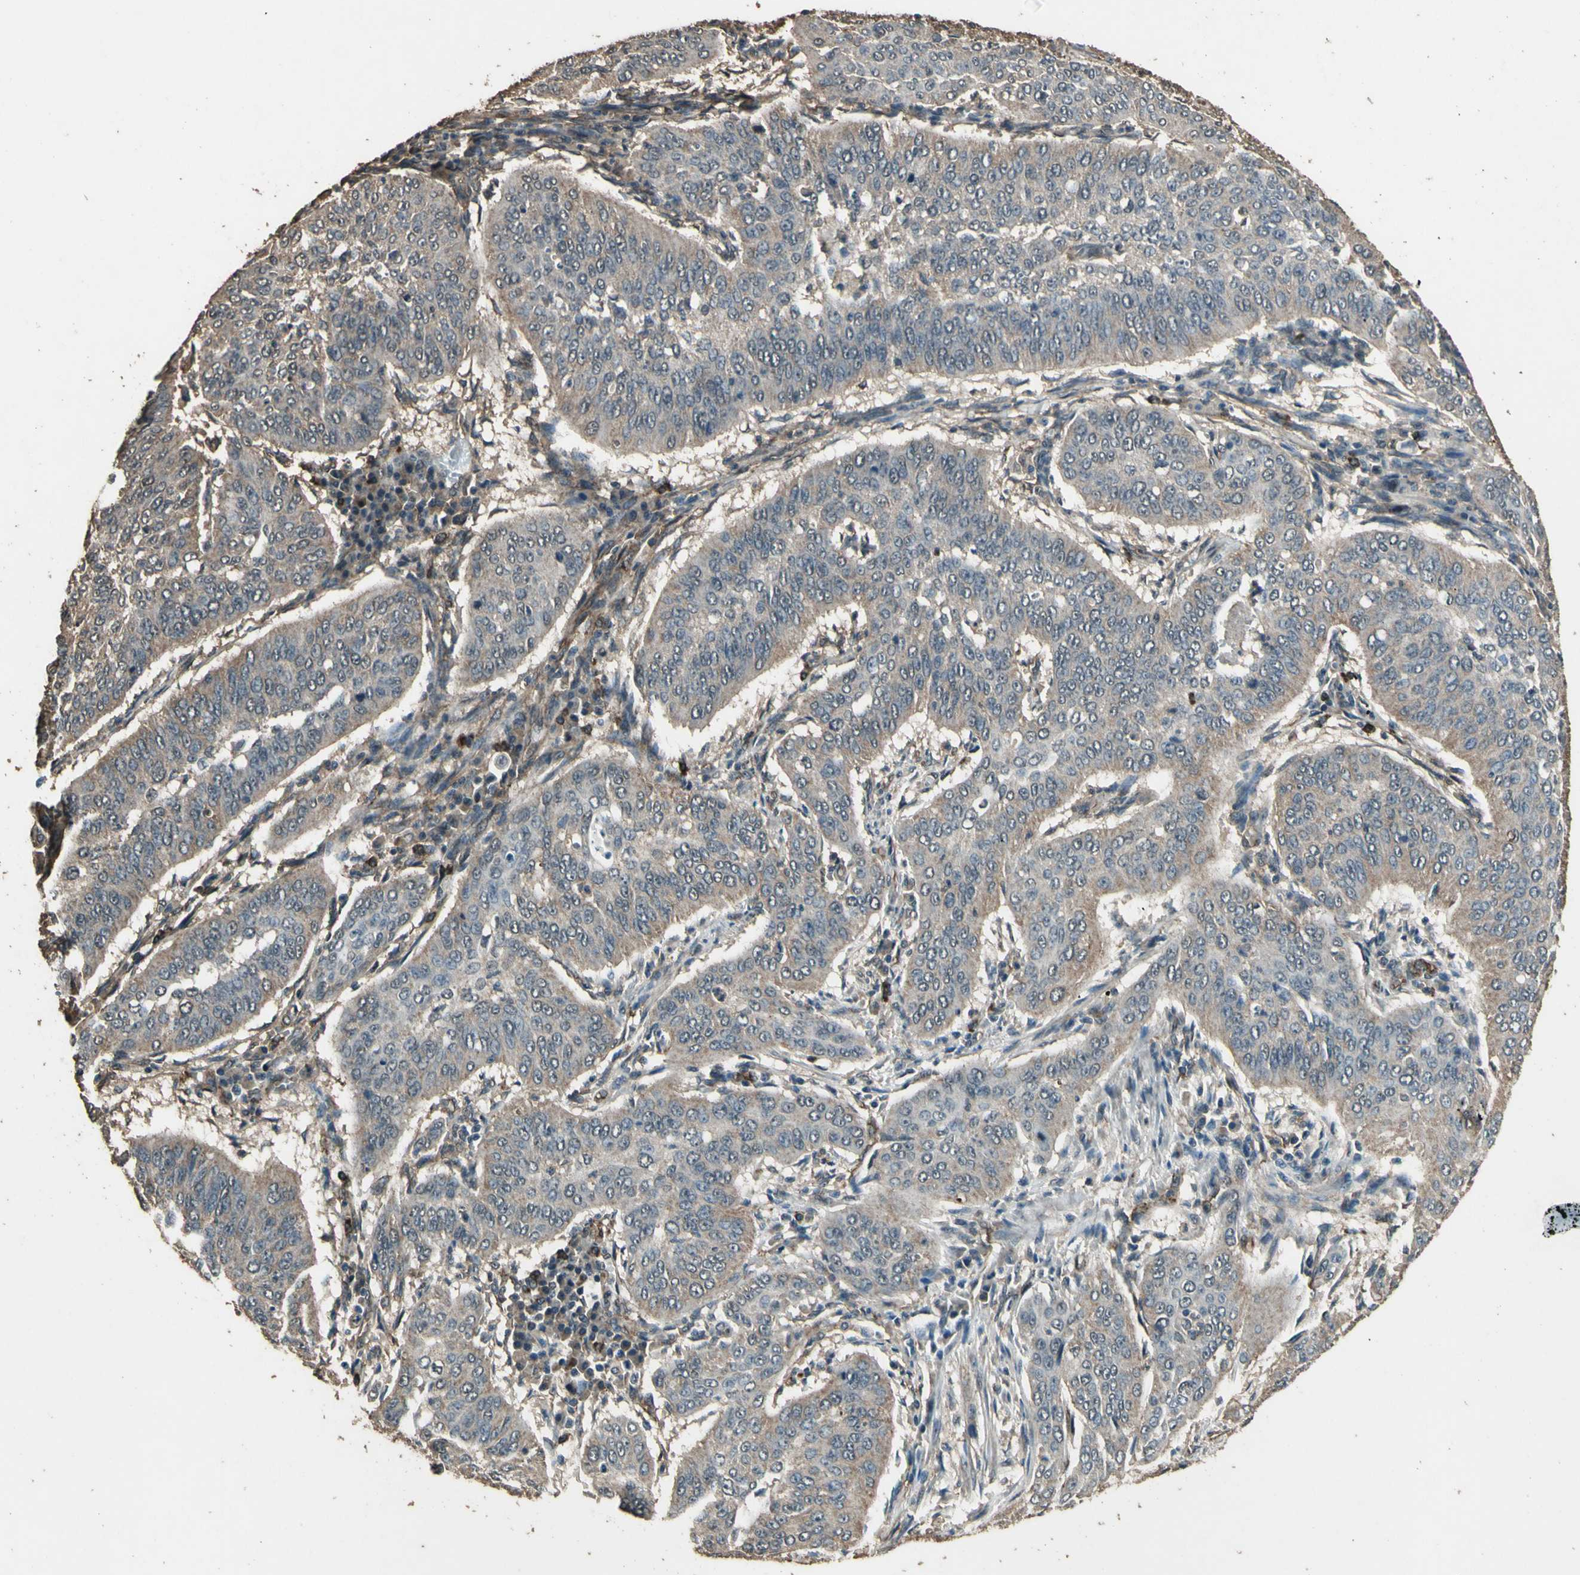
{"staining": {"intensity": "weak", "quantity": ">75%", "location": "cytoplasmic/membranous"}, "tissue": "cervical cancer", "cell_type": "Tumor cells", "image_type": "cancer", "snomed": [{"axis": "morphology", "description": "Normal tissue, NOS"}, {"axis": "morphology", "description": "Squamous cell carcinoma, NOS"}, {"axis": "topography", "description": "Cervix"}], "caption": "IHC micrograph of neoplastic tissue: squamous cell carcinoma (cervical) stained using IHC reveals low levels of weak protein expression localized specifically in the cytoplasmic/membranous of tumor cells, appearing as a cytoplasmic/membranous brown color.", "gene": "TSPO", "patient": {"sex": "female", "age": 39}}